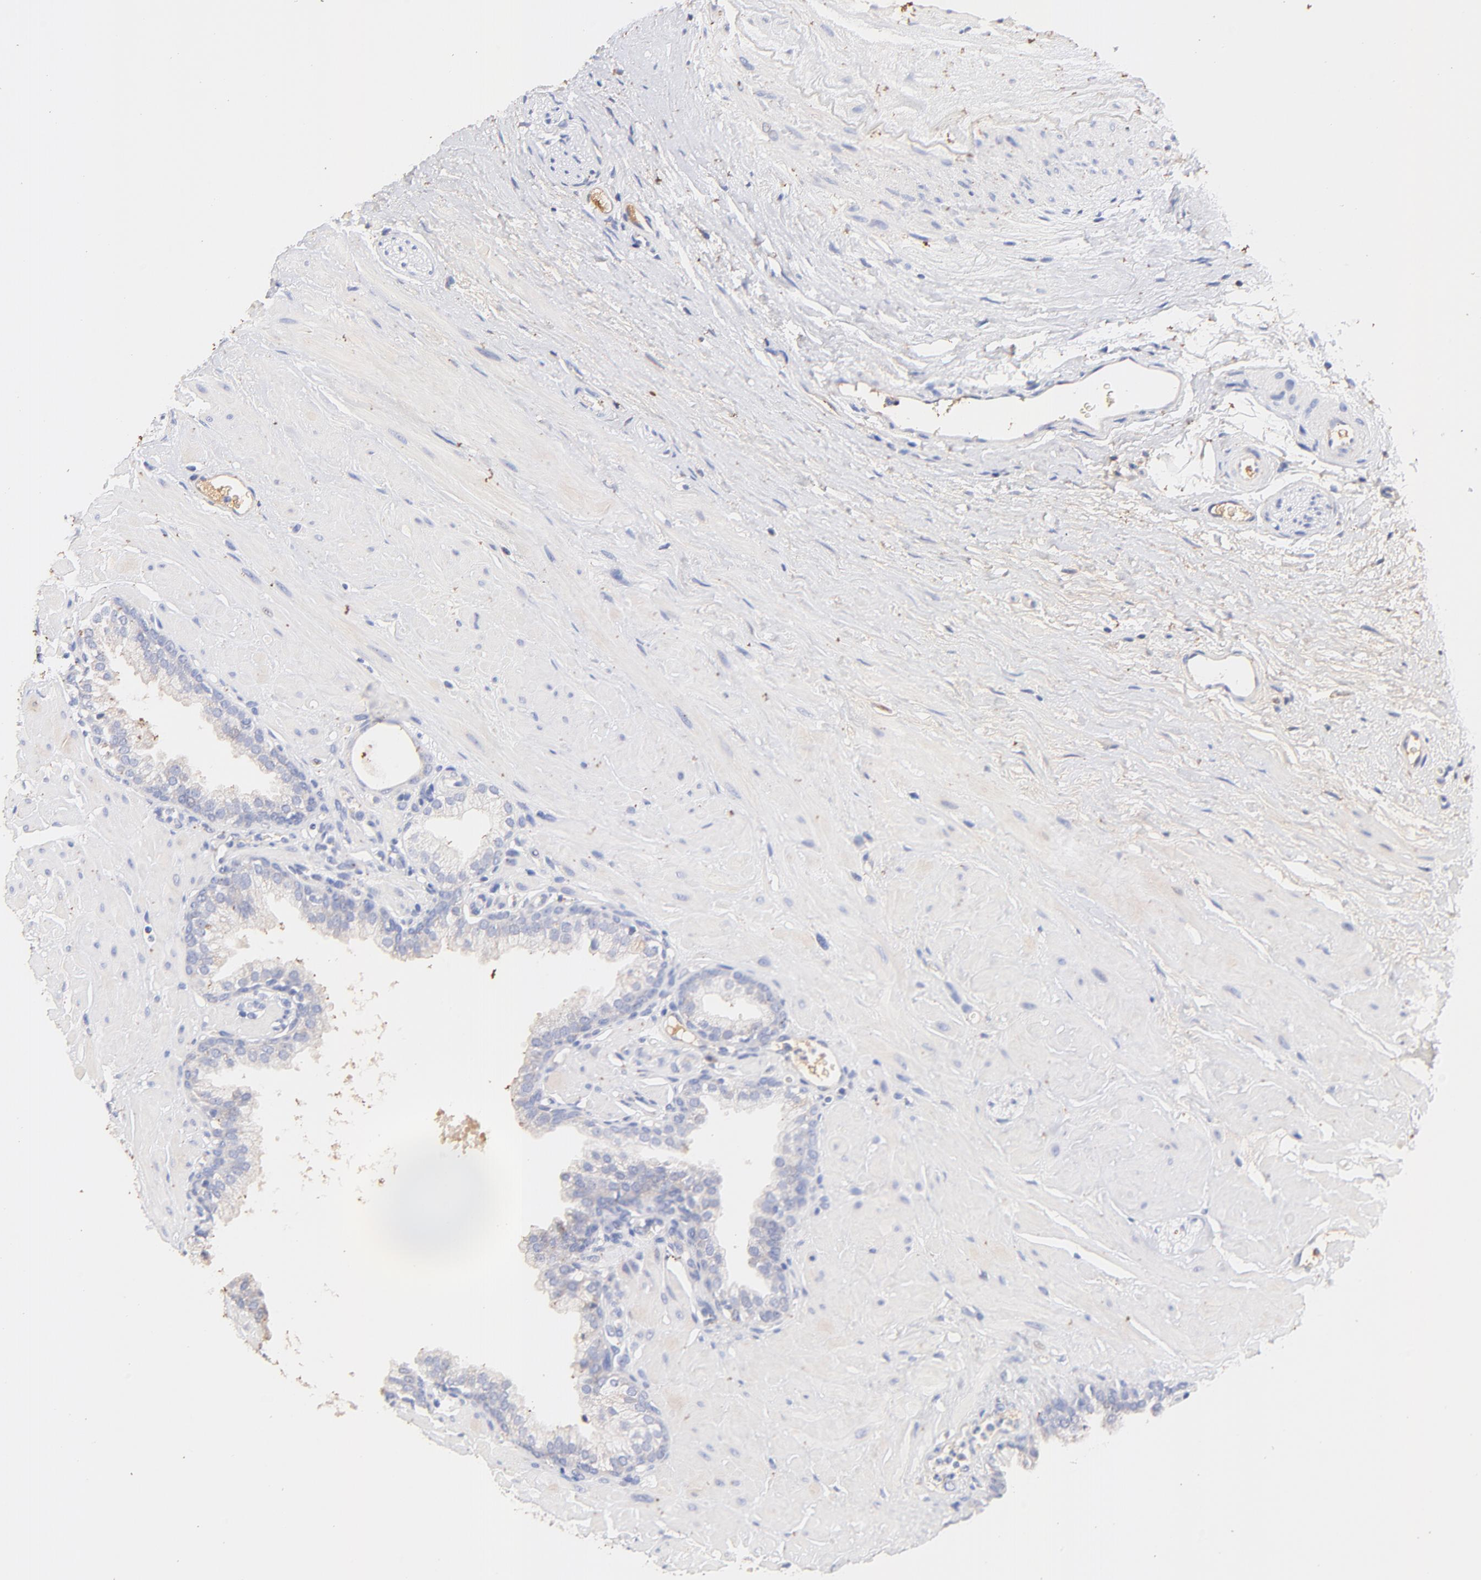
{"staining": {"intensity": "negative", "quantity": "none", "location": "none"}, "tissue": "prostate", "cell_type": "Glandular cells", "image_type": "normal", "snomed": [{"axis": "morphology", "description": "Normal tissue, NOS"}, {"axis": "topography", "description": "Prostate"}], "caption": "The immunohistochemistry image has no significant expression in glandular cells of prostate.", "gene": "IGLV7", "patient": {"sex": "male", "age": 60}}